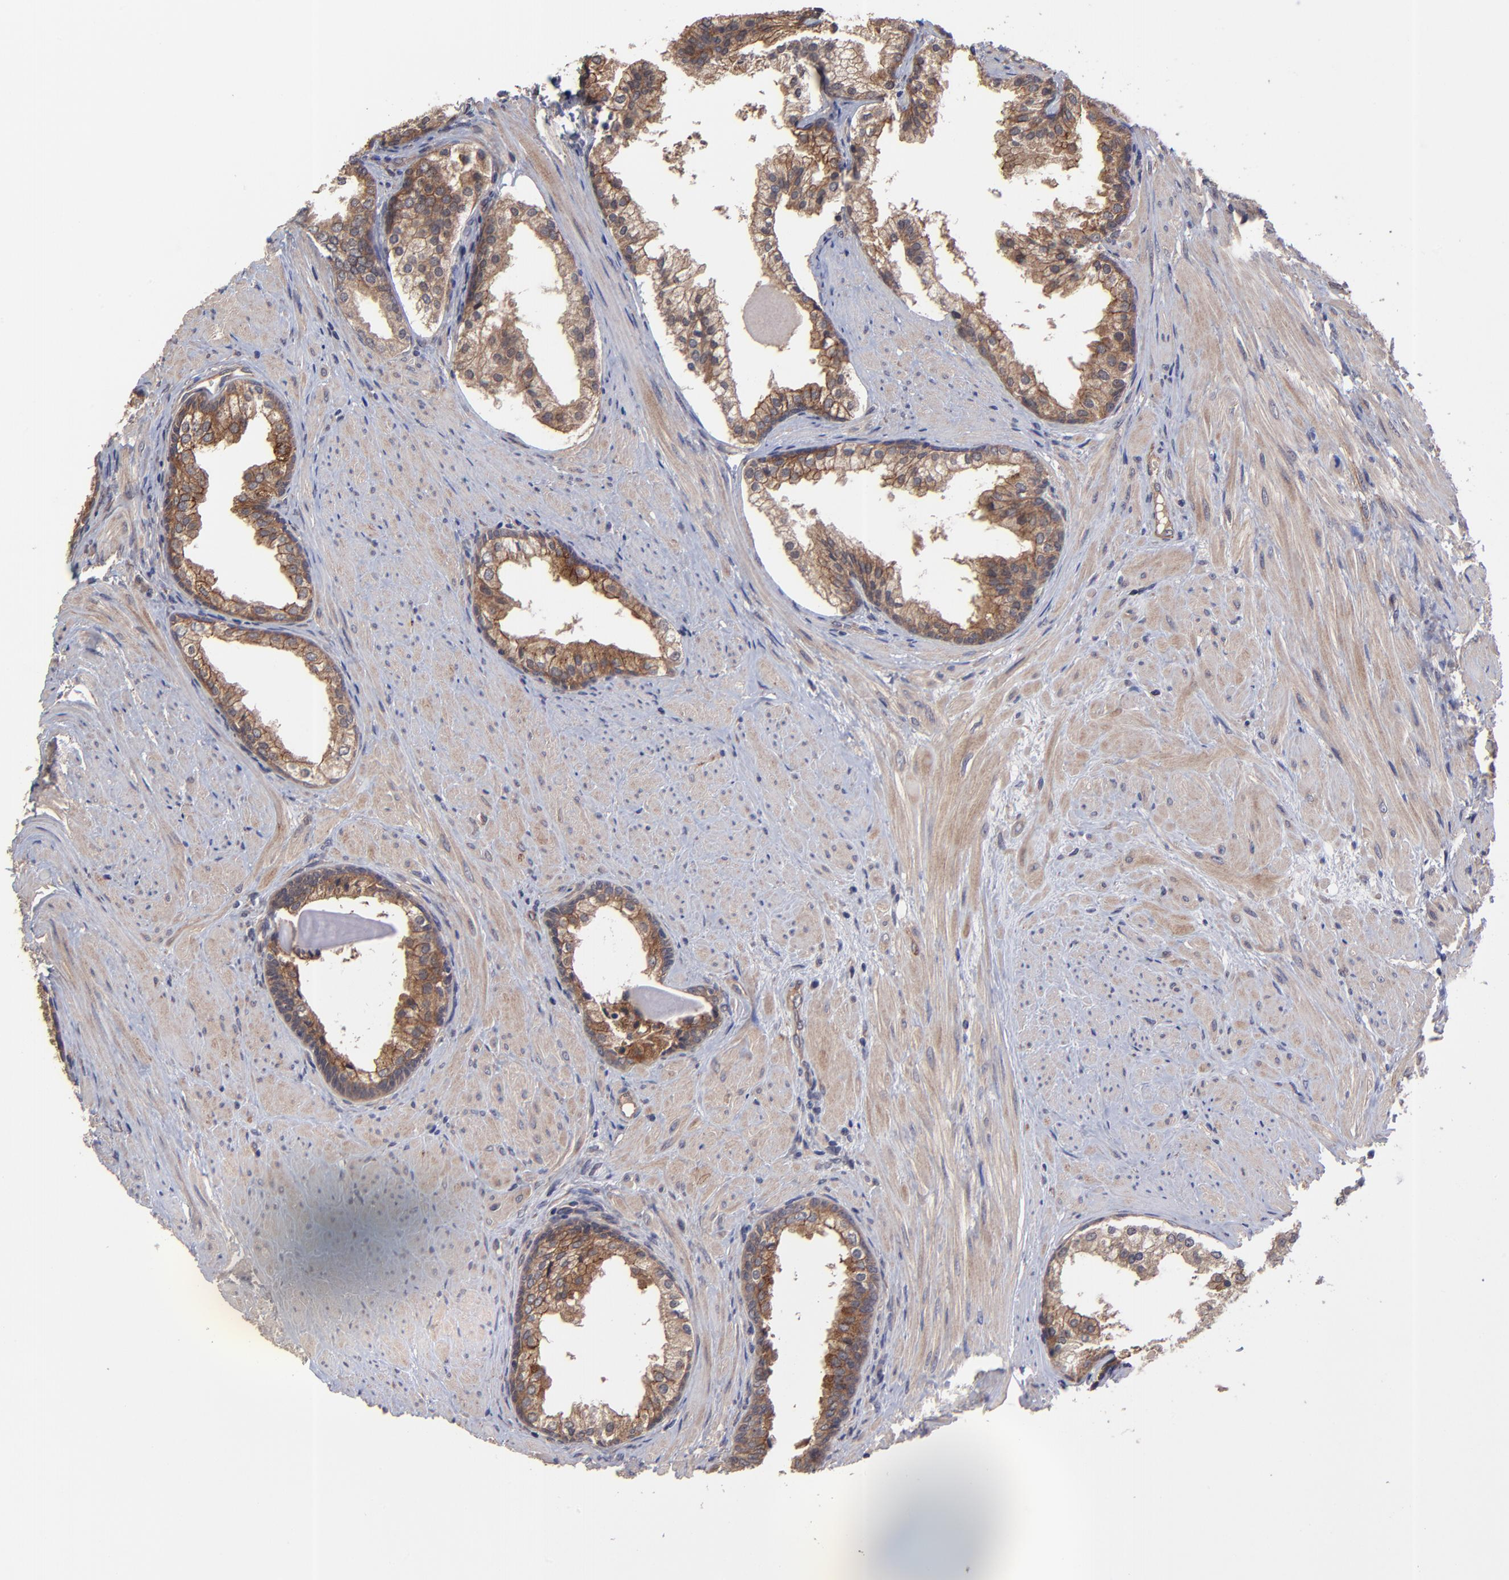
{"staining": {"intensity": "strong", "quantity": ">75%", "location": "cytoplasmic/membranous"}, "tissue": "prostate cancer", "cell_type": "Tumor cells", "image_type": "cancer", "snomed": [{"axis": "morphology", "description": "Adenocarcinoma, Medium grade"}, {"axis": "topography", "description": "Prostate"}], "caption": "IHC of adenocarcinoma (medium-grade) (prostate) reveals high levels of strong cytoplasmic/membranous expression in approximately >75% of tumor cells.", "gene": "ZNF780B", "patient": {"sex": "male", "age": 70}}